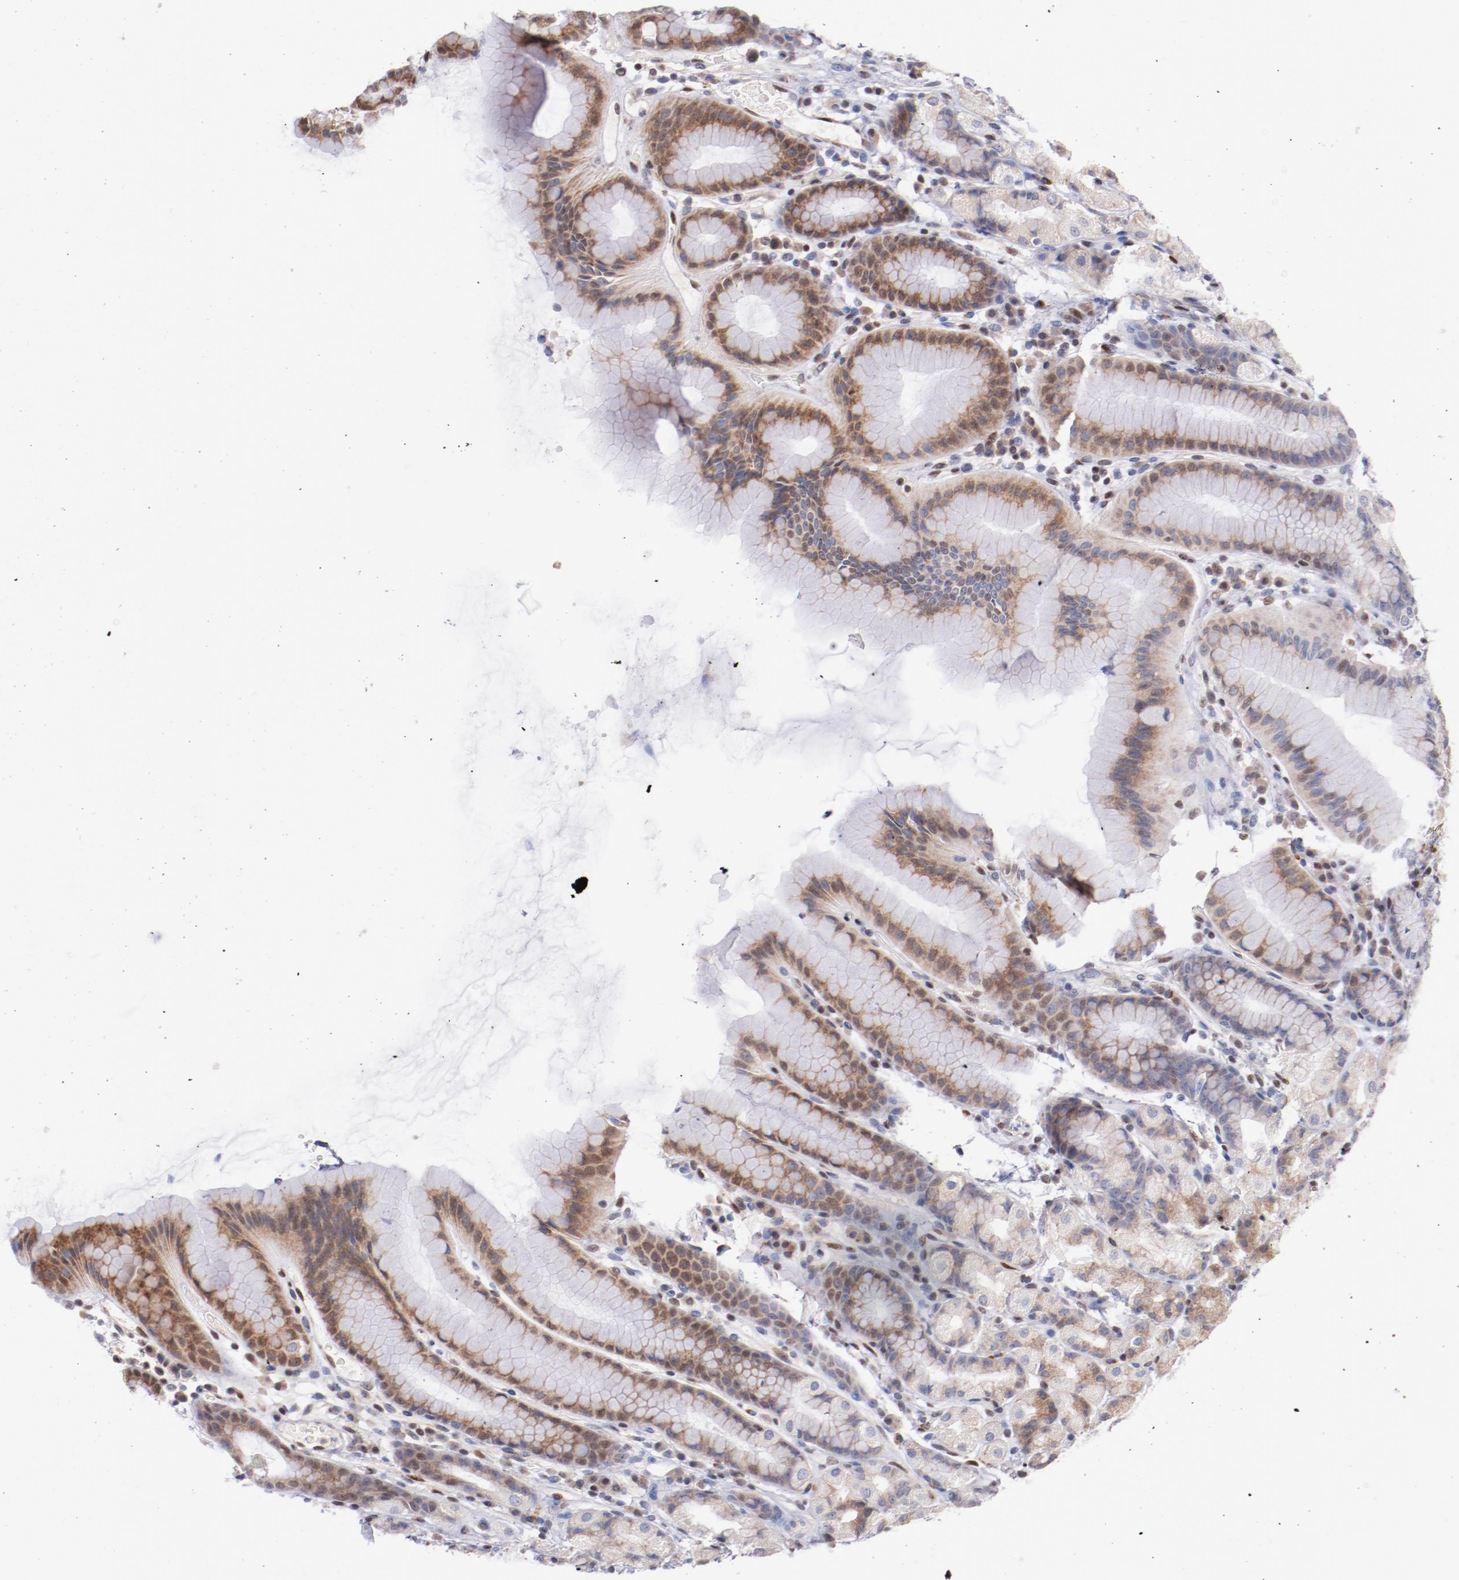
{"staining": {"intensity": "weak", "quantity": ">75%", "location": "cytoplasmic/membranous"}, "tissue": "stomach", "cell_type": "Glandular cells", "image_type": "normal", "snomed": [{"axis": "morphology", "description": "Normal tissue, NOS"}, {"axis": "topography", "description": "Stomach, upper"}], "caption": "A brown stain highlights weak cytoplasmic/membranous expression of a protein in glandular cells of benign stomach.", "gene": "SRF", "patient": {"sex": "male", "age": 68}}